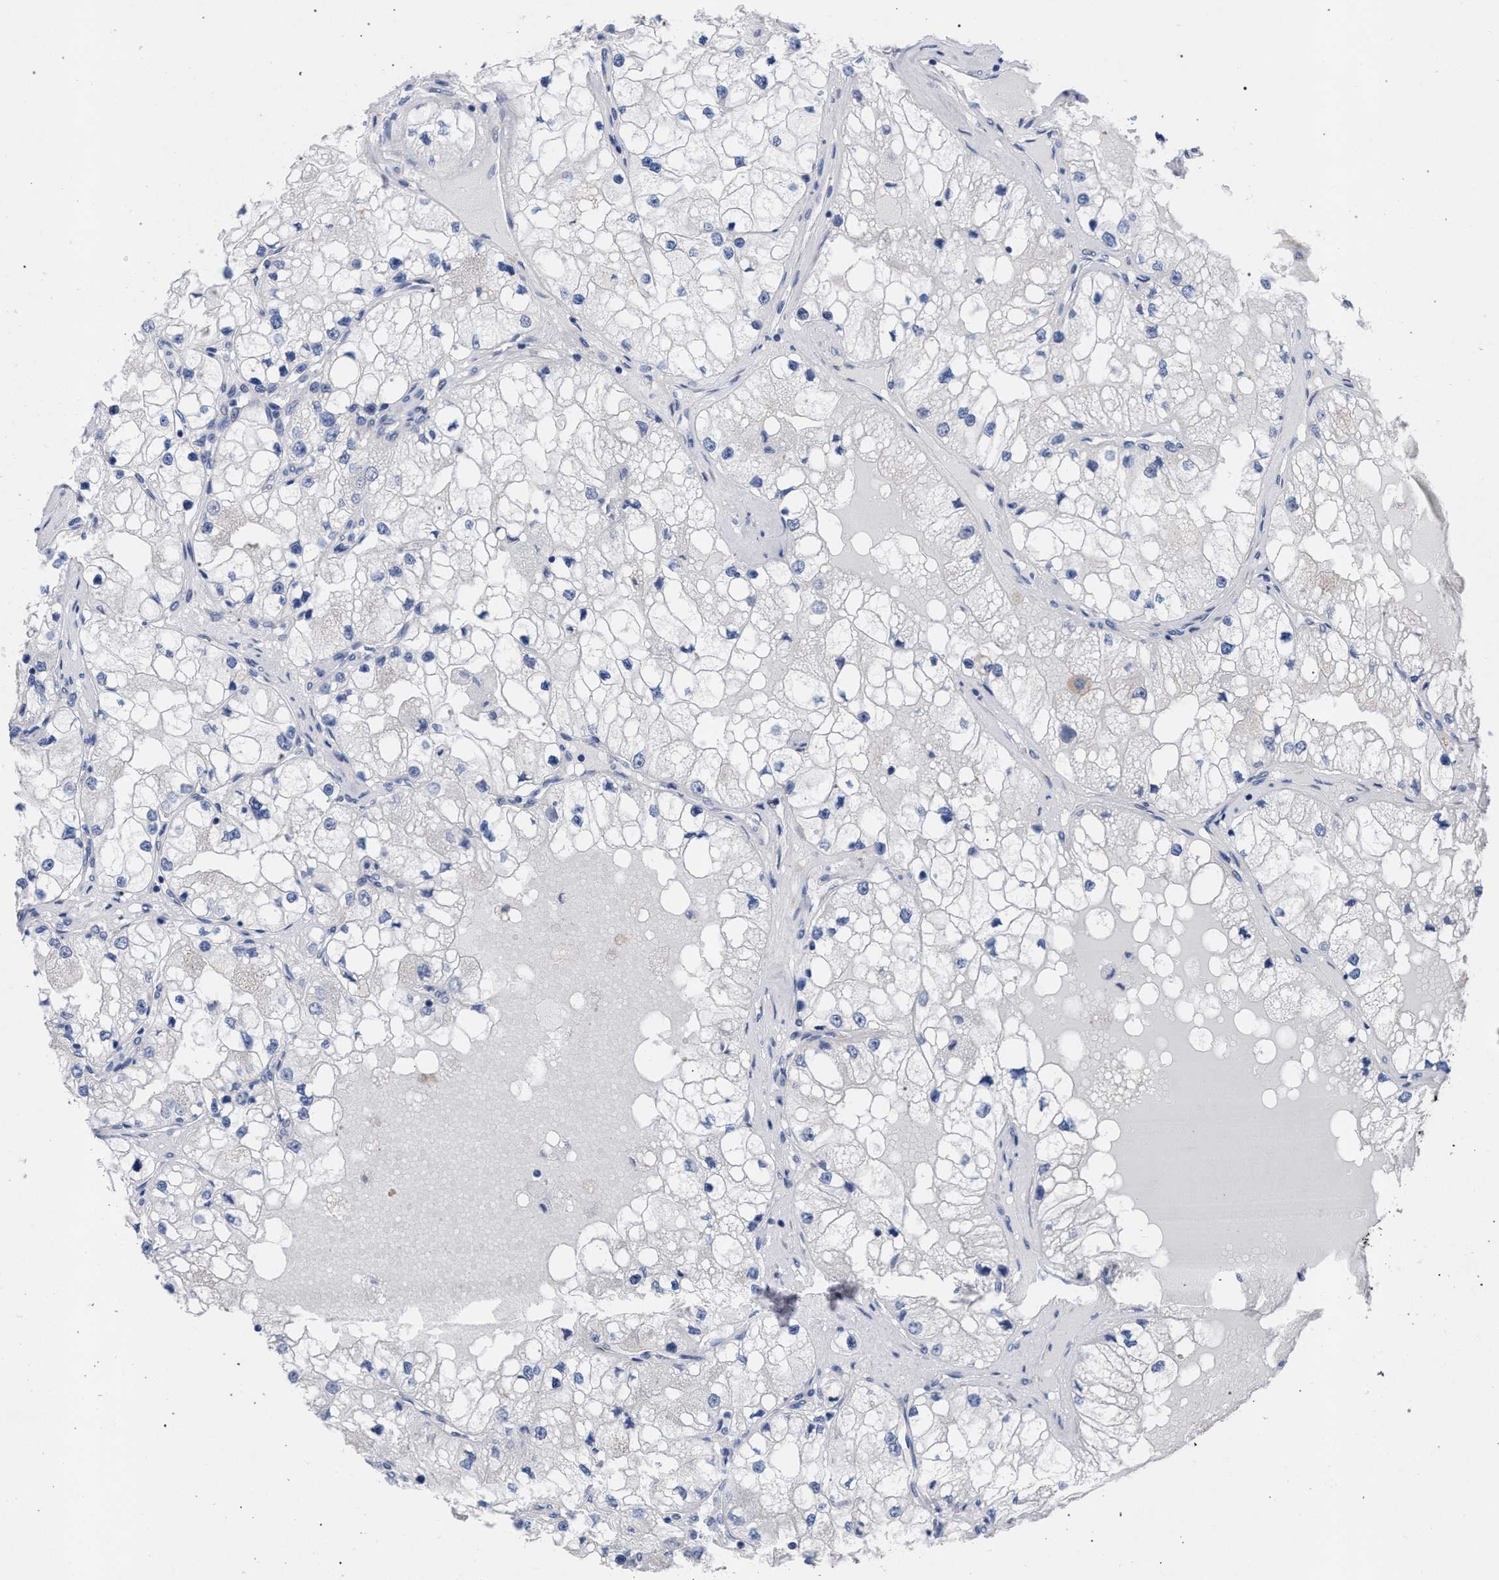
{"staining": {"intensity": "negative", "quantity": "none", "location": "none"}, "tissue": "renal cancer", "cell_type": "Tumor cells", "image_type": "cancer", "snomed": [{"axis": "morphology", "description": "Adenocarcinoma, NOS"}, {"axis": "topography", "description": "Kidney"}], "caption": "Adenocarcinoma (renal) stained for a protein using IHC exhibits no positivity tumor cells.", "gene": "GOLGA2", "patient": {"sex": "male", "age": 68}}